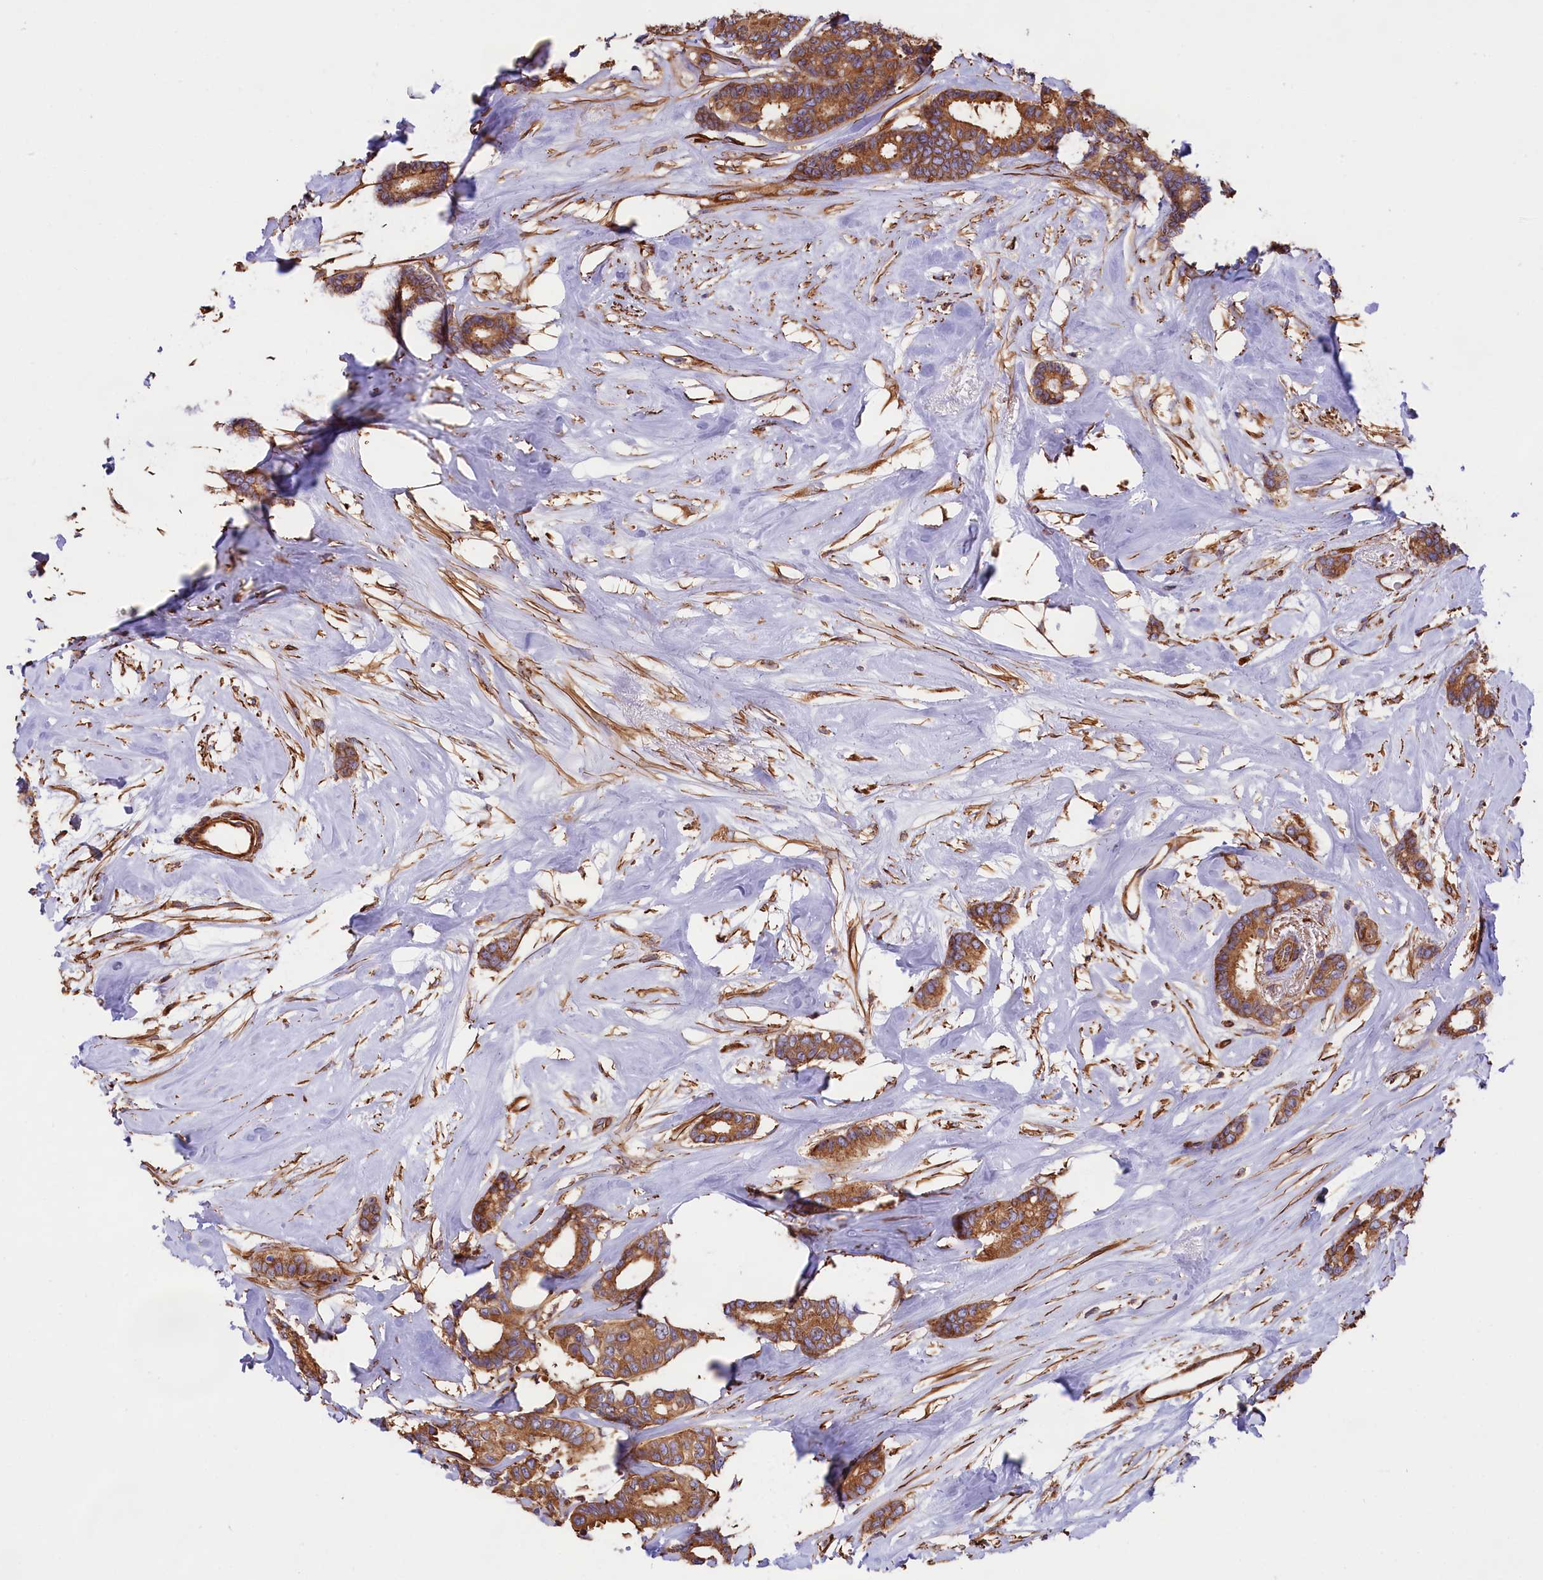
{"staining": {"intensity": "moderate", "quantity": ">75%", "location": "cytoplasmic/membranous"}, "tissue": "breast cancer", "cell_type": "Tumor cells", "image_type": "cancer", "snomed": [{"axis": "morphology", "description": "Duct carcinoma"}, {"axis": "topography", "description": "Breast"}], "caption": "IHC photomicrograph of breast cancer (infiltrating ductal carcinoma) stained for a protein (brown), which demonstrates medium levels of moderate cytoplasmic/membranous positivity in approximately >75% of tumor cells.", "gene": "GYS1", "patient": {"sex": "female", "age": 87}}